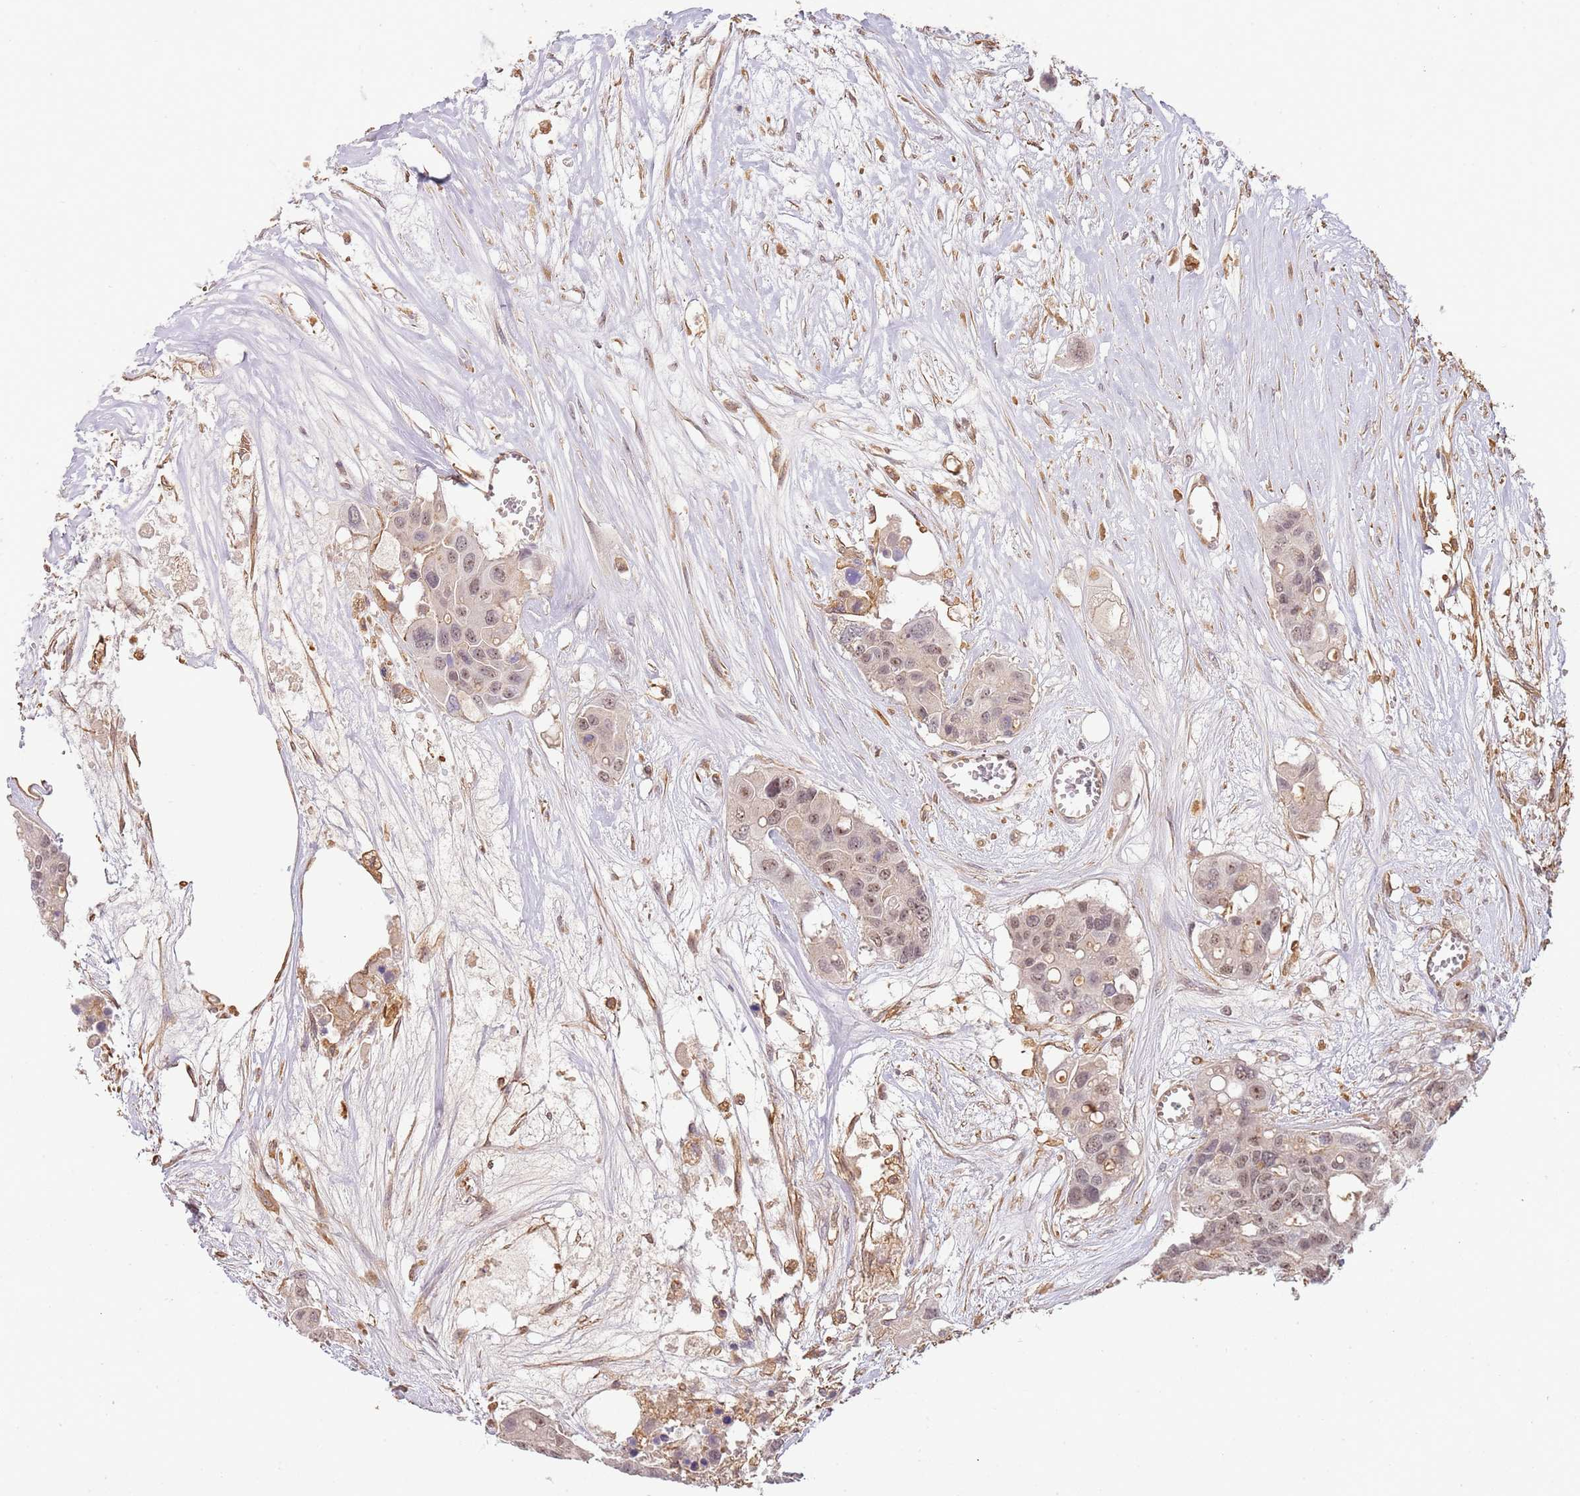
{"staining": {"intensity": "weak", "quantity": "25%-75%", "location": "nuclear"}, "tissue": "colorectal cancer", "cell_type": "Tumor cells", "image_type": "cancer", "snomed": [{"axis": "morphology", "description": "Adenocarcinoma, NOS"}, {"axis": "topography", "description": "Colon"}], "caption": "Colorectal cancer (adenocarcinoma) was stained to show a protein in brown. There is low levels of weak nuclear positivity in about 25%-75% of tumor cells. The staining was performed using DAB (3,3'-diaminobenzidine), with brown indicating positive protein expression. Nuclei are stained blue with hematoxylin.", "gene": "SURF2", "patient": {"sex": "male", "age": 77}}